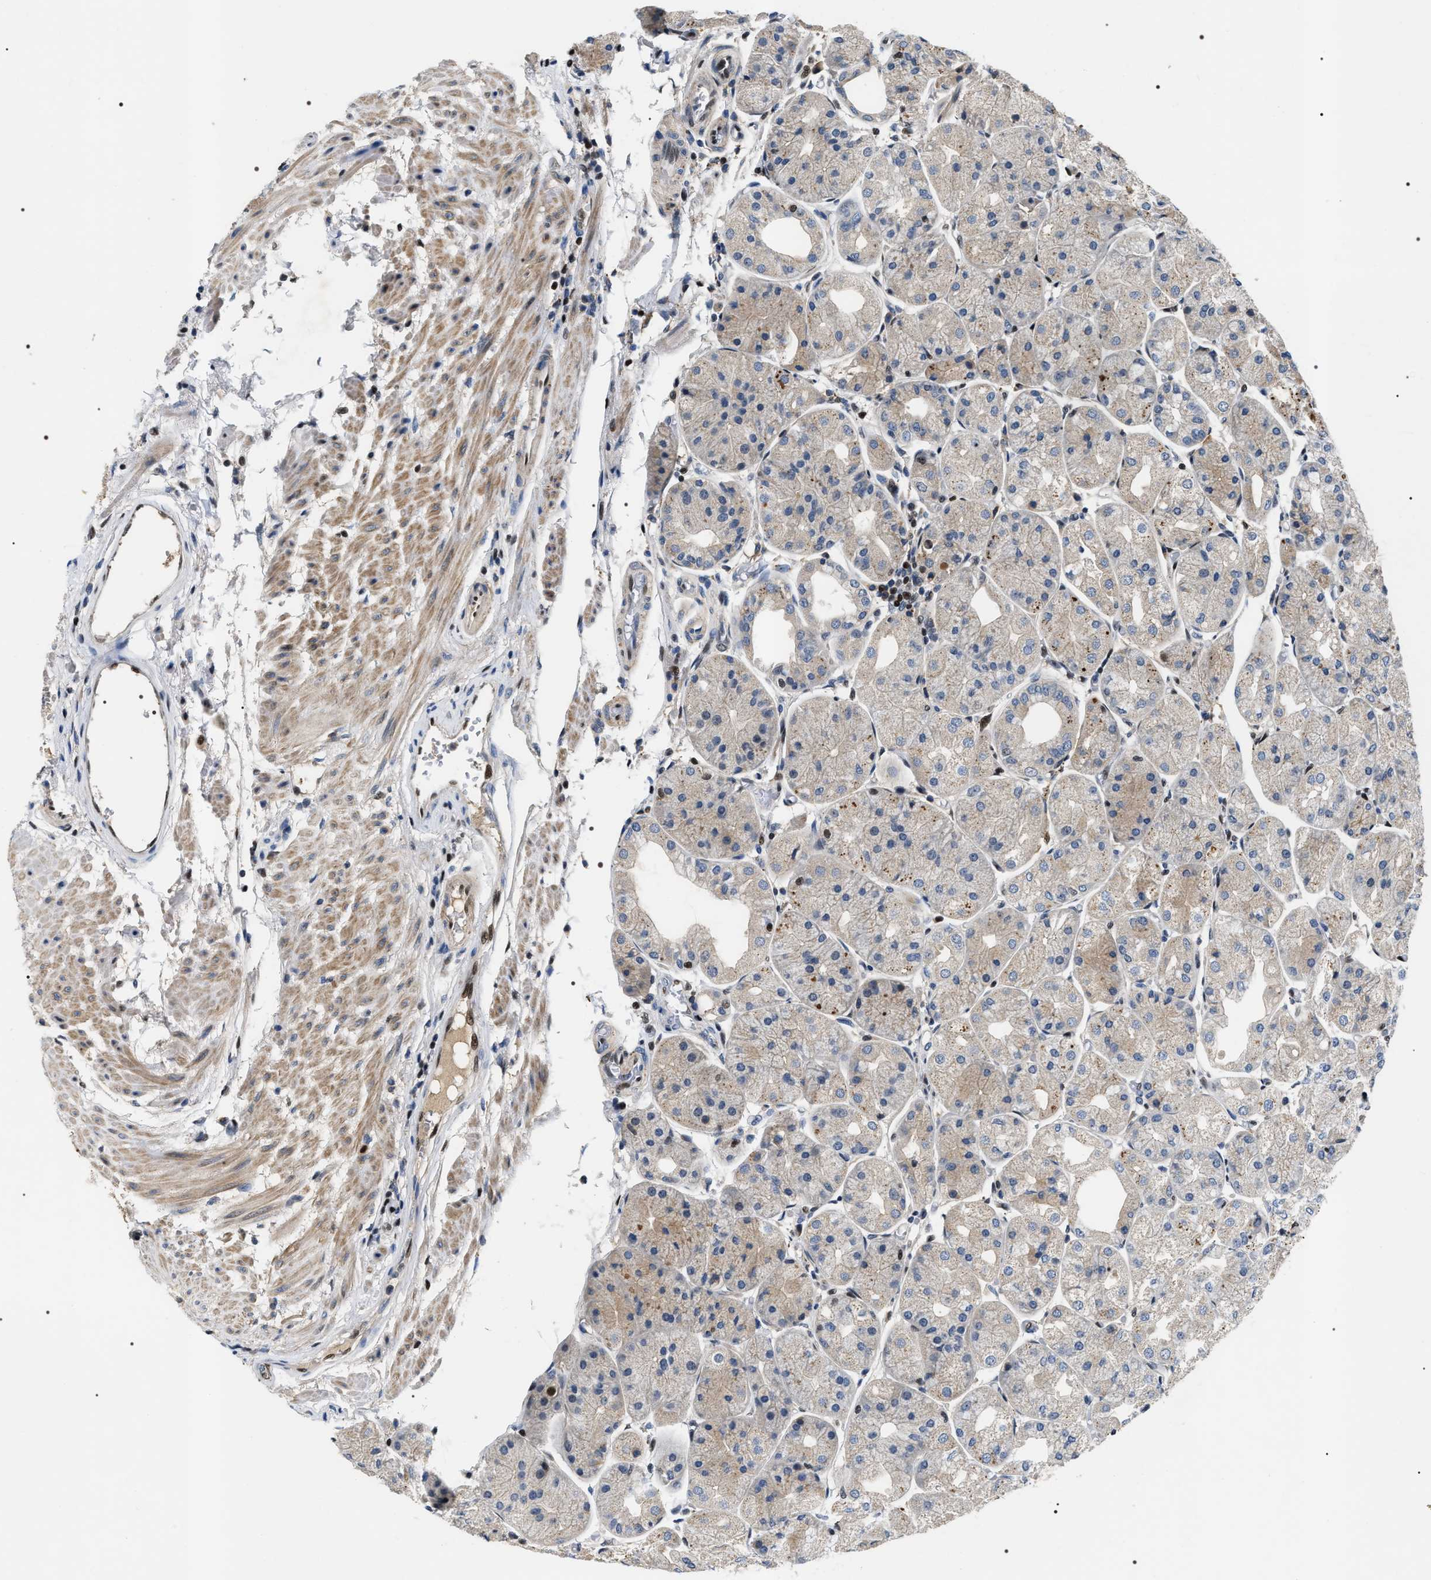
{"staining": {"intensity": "strong", "quantity": "<25%", "location": "cytoplasmic/membranous,nuclear"}, "tissue": "stomach", "cell_type": "Glandular cells", "image_type": "normal", "snomed": [{"axis": "morphology", "description": "Normal tissue, NOS"}, {"axis": "topography", "description": "Stomach, upper"}], "caption": "Brown immunohistochemical staining in benign stomach reveals strong cytoplasmic/membranous,nuclear positivity in about <25% of glandular cells. (DAB (3,3'-diaminobenzidine) = brown stain, brightfield microscopy at high magnification).", "gene": "C7orf25", "patient": {"sex": "male", "age": 72}}